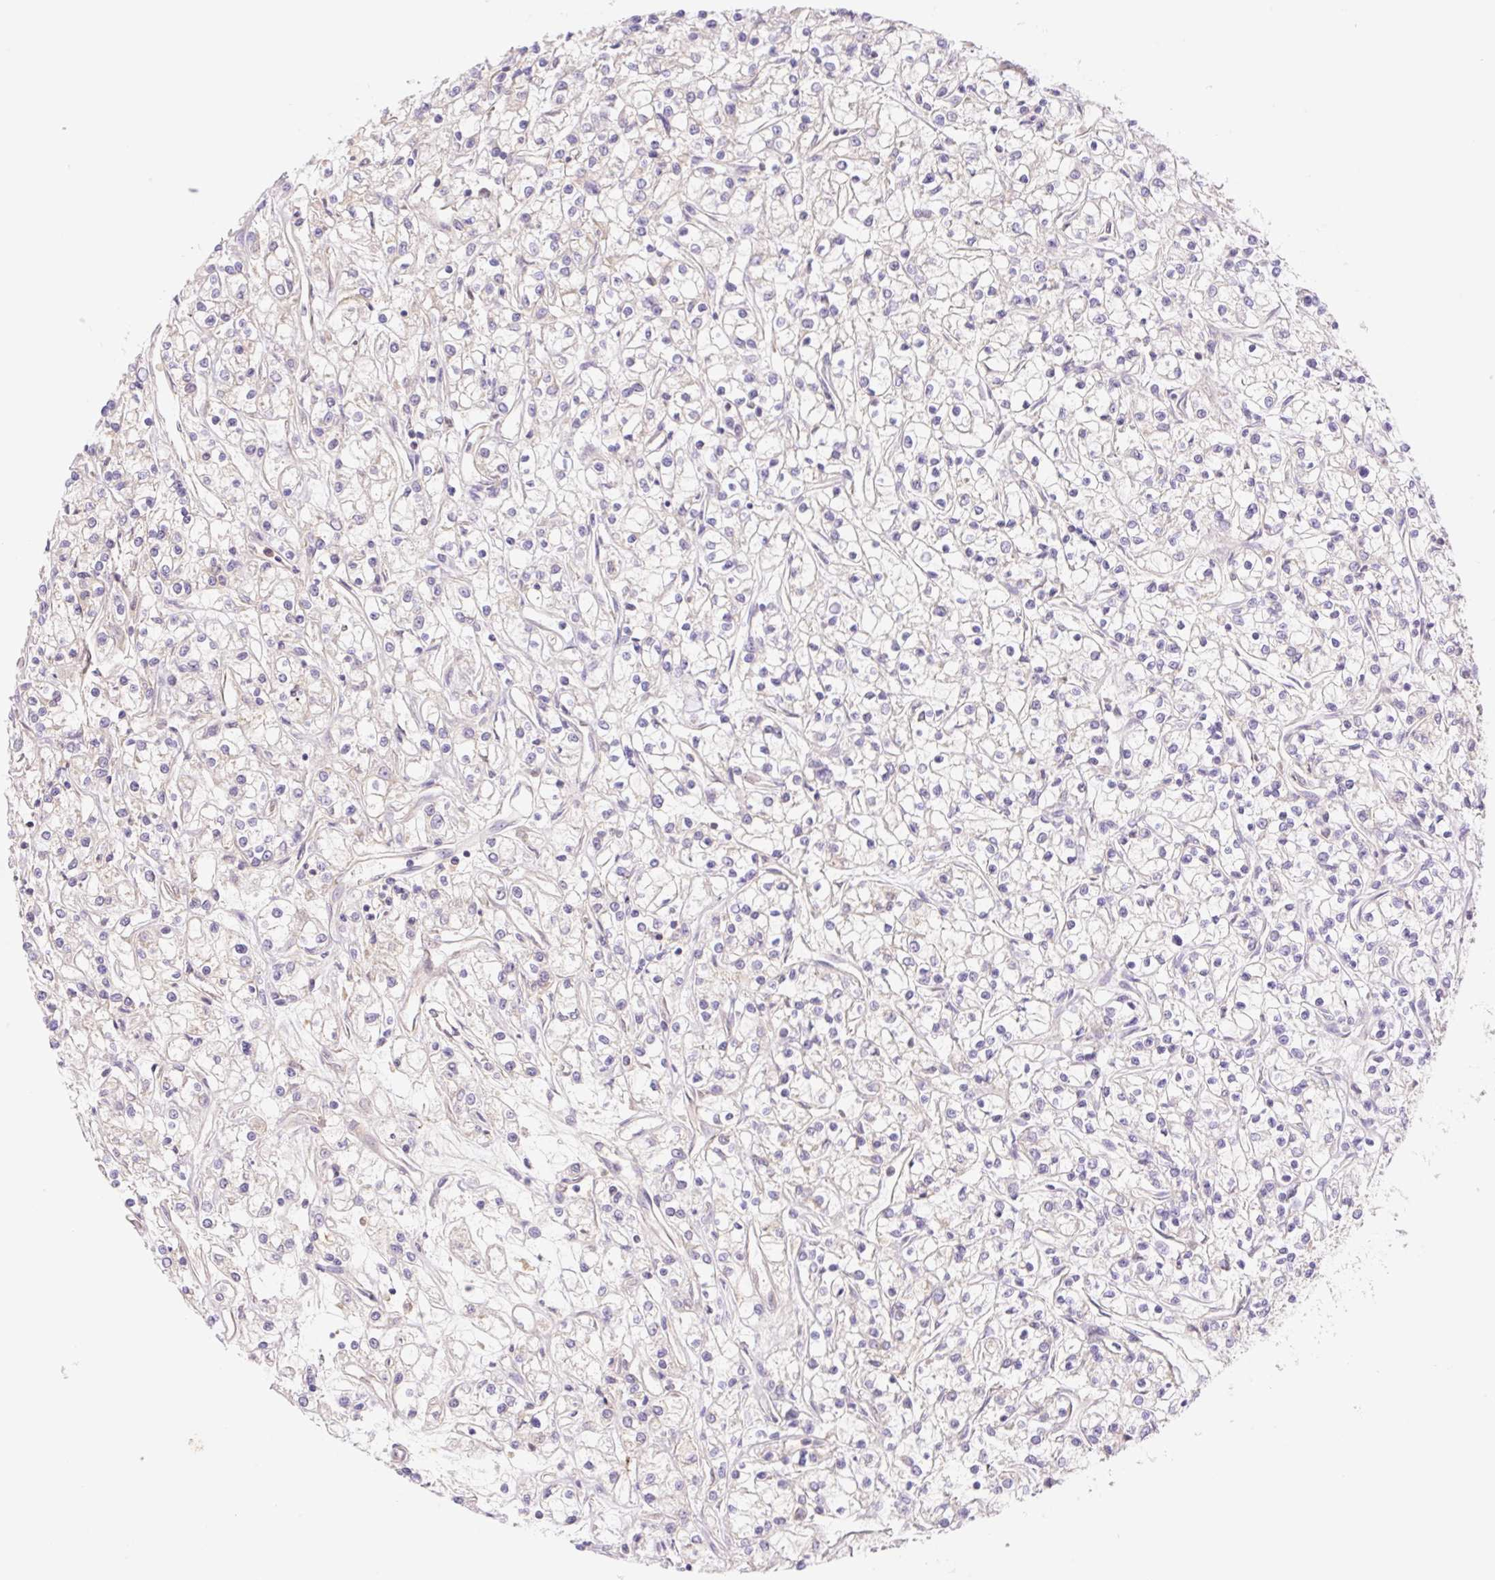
{"staining": {"intensity": "negative", "quantity": "none", "location": "none"}, "tissue": "renal cancer", "cell_type": "Tumor cells", "image_type": "cancer", "snomed": [{"axis": "morphology", "description": "Adenocarcinoma, NOS"}, {"axis": "topography", "description": "Kidney"}], "caption": "The micrograph demonstrates no staining of tumor cells in renal adenocarcinoma.", "gene": "DENND5A", "patient": {"sex": "female", "age": 59}}